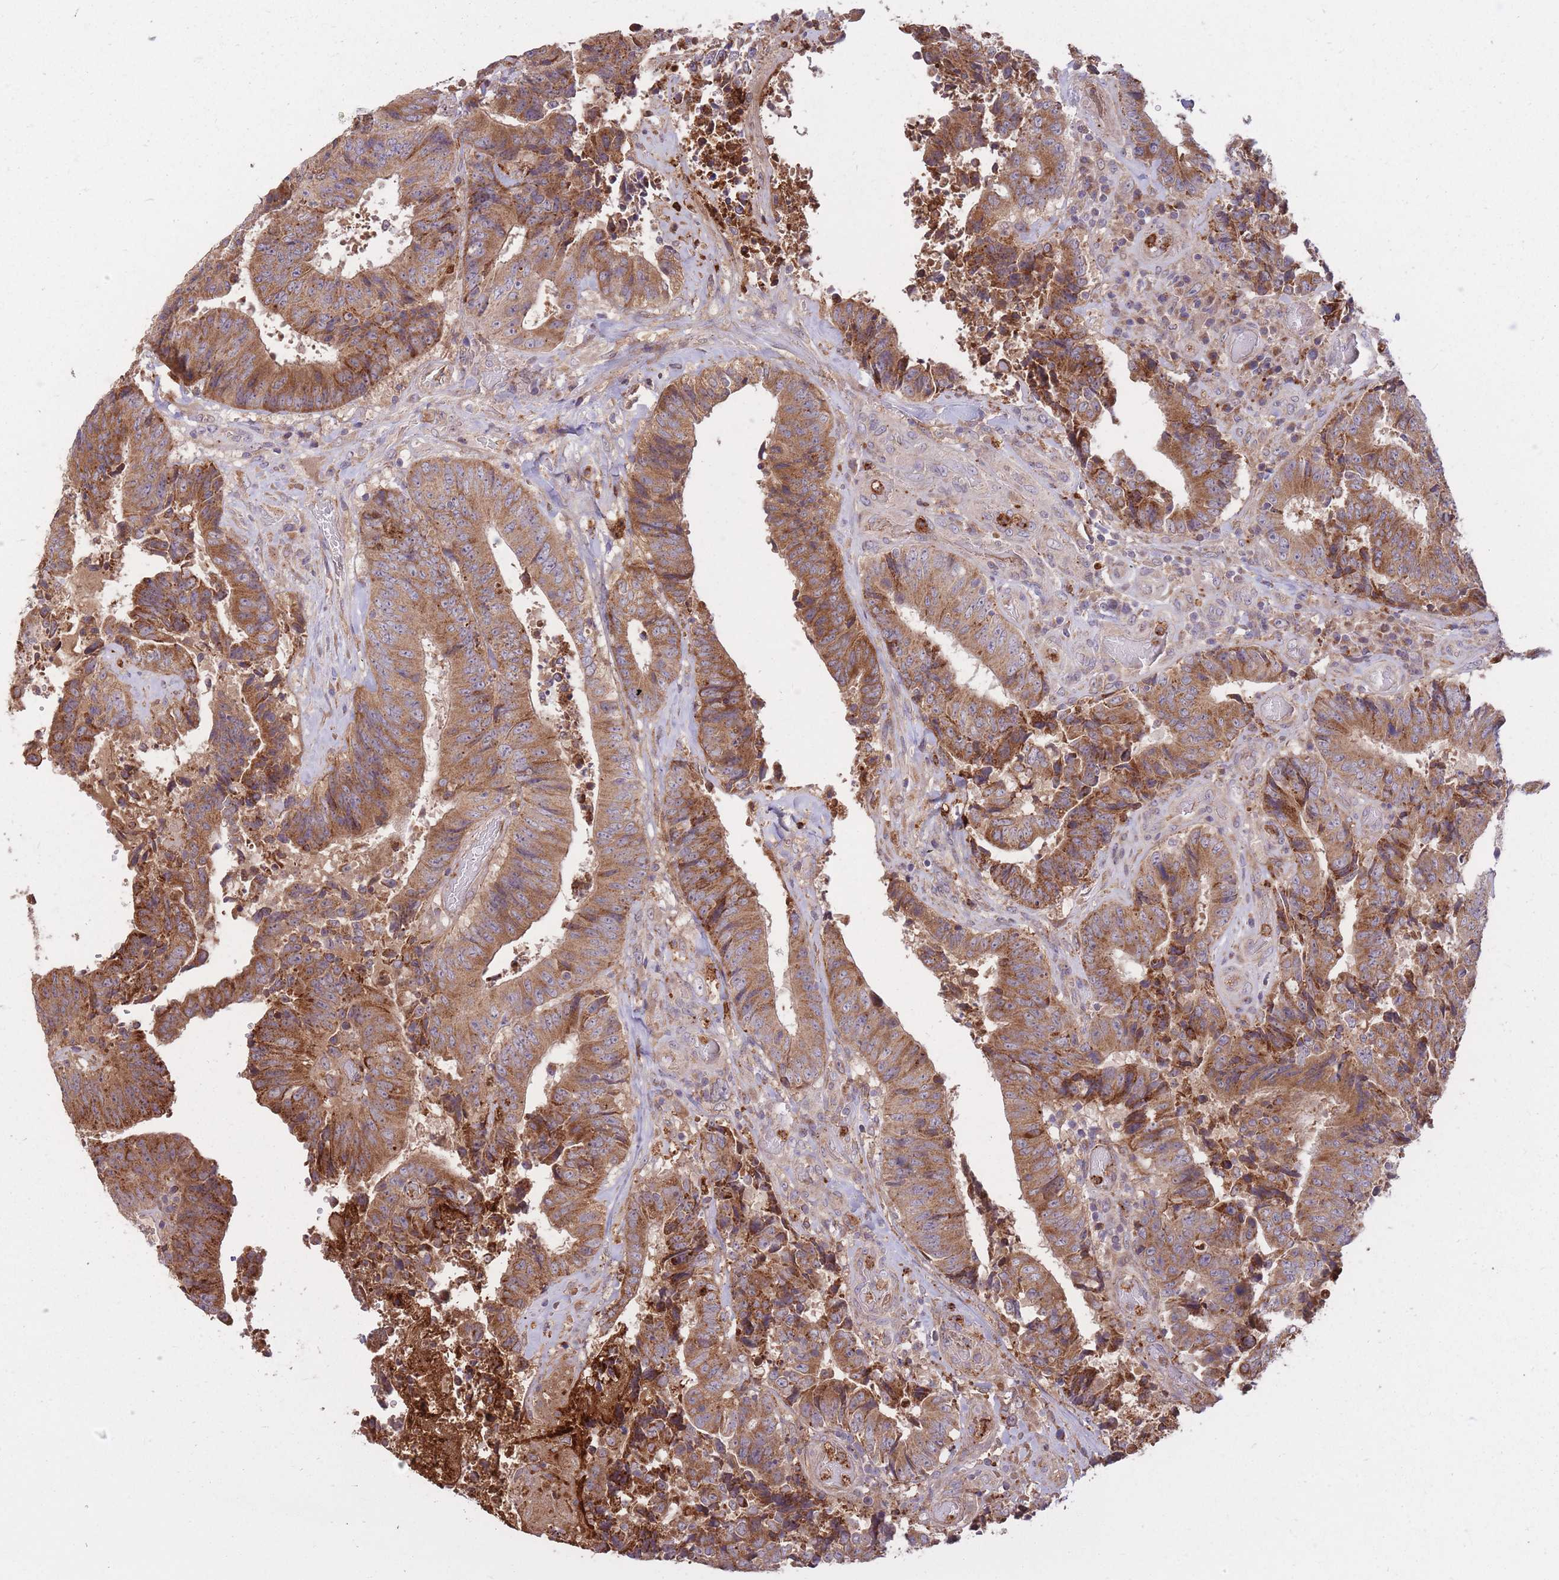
{"staining": {"intensity": "strong", "quantity": ">75%", "location": "cytoplasmic/membranous"}, "tissue": "colorectal cancer", "cell_type": "Tumor cells", "image_type": "cancer", "snomed": [{"axis": "morphology", "description": "Adenocarcinoma, NOS"}, {"axis": "topography", "description": "Rectum"}], "caption": "About >75% of tumor cells in human colorectal cancer (adenocarcinoma) reveal strong cytoplasmic/membranous protein staining as visualized by brown immunohistochemical staining.", "gene": "IGF2BP2", "patient": {"sex": "male", "age": 72}}